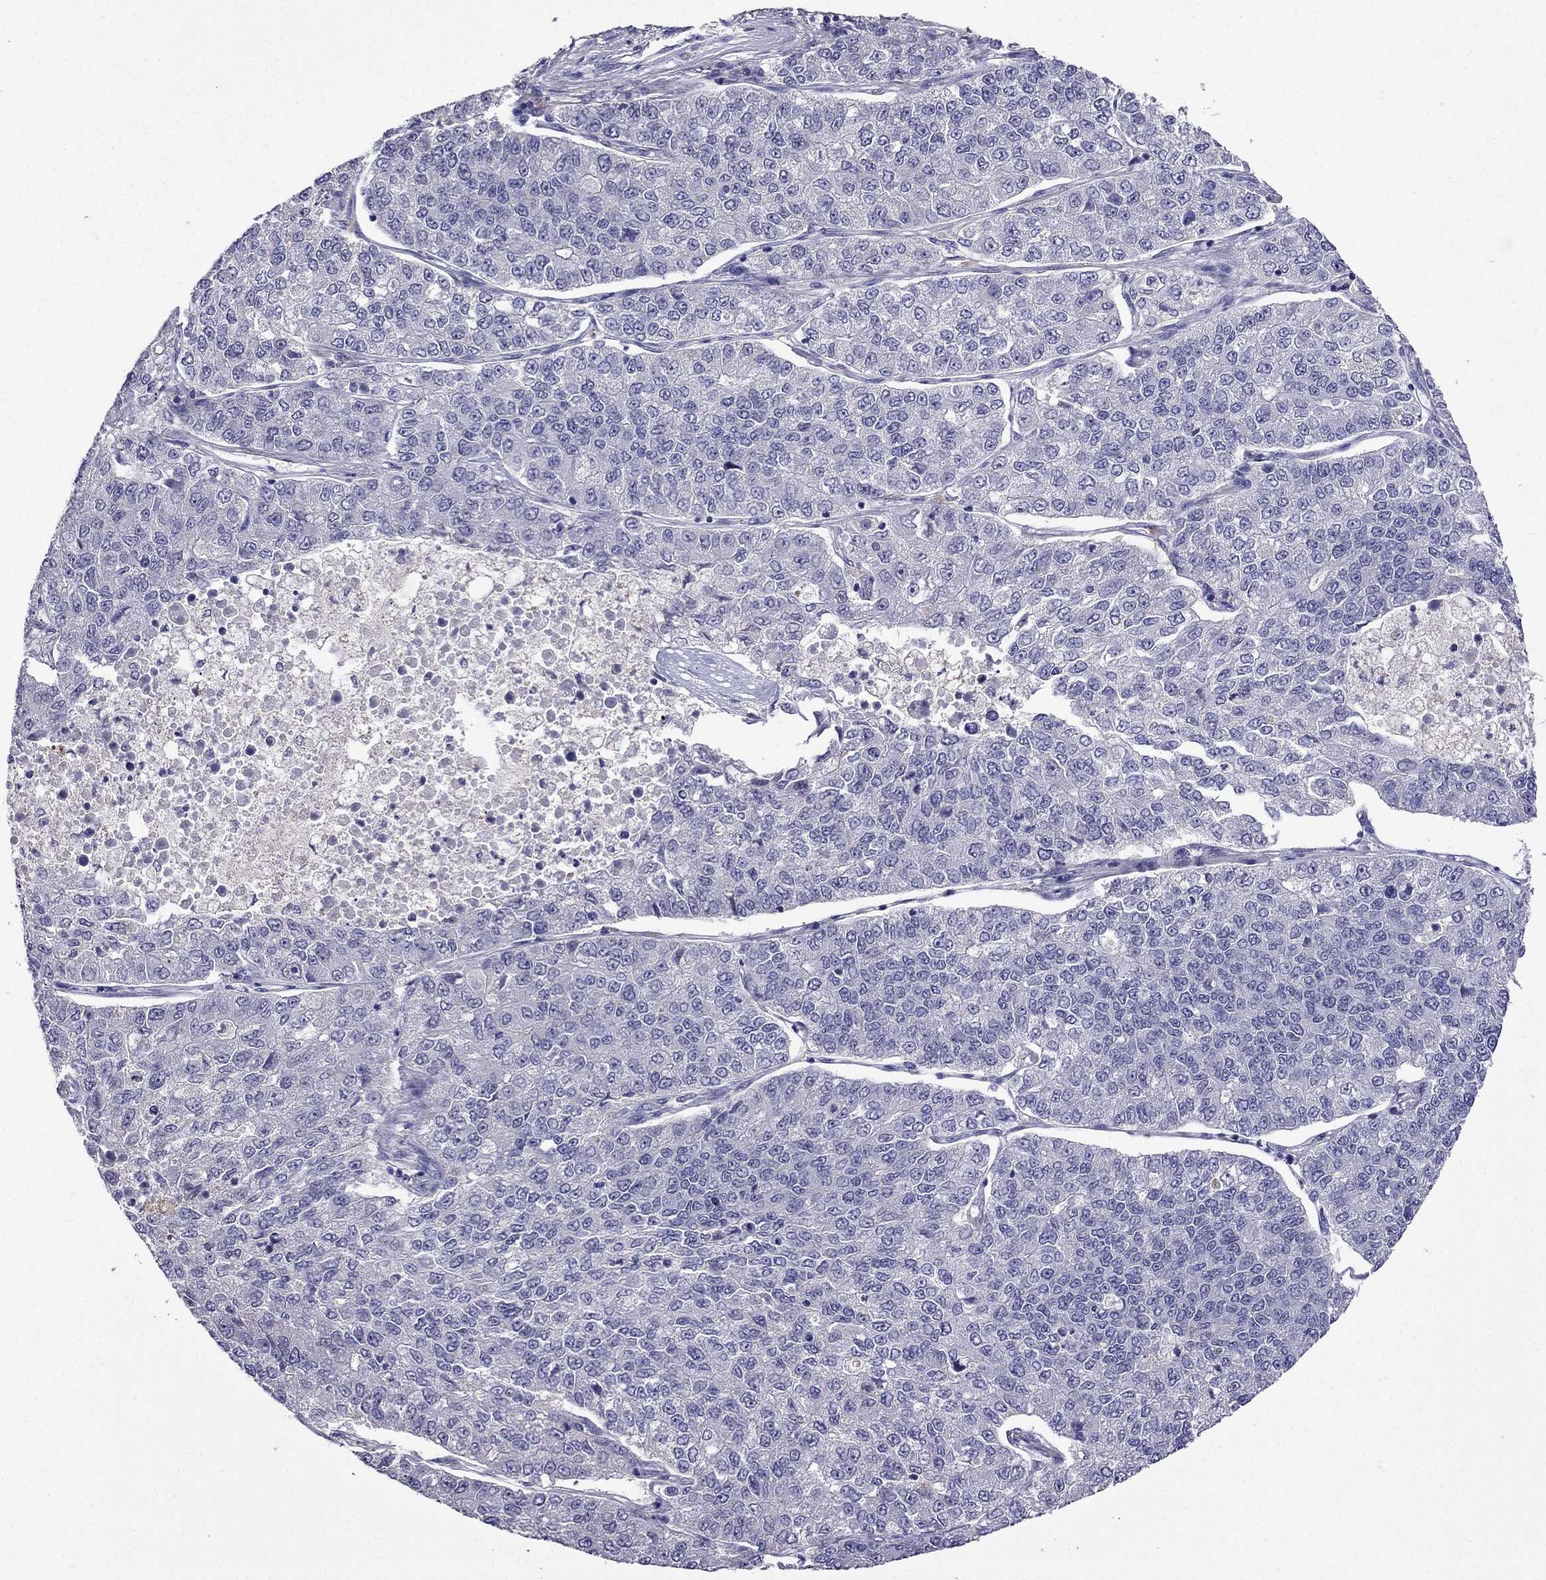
{"staining": {"intensity": "negative", "quantity": "none", "location": "none"}, "tissue": "lung cancer", "cell_type": "Tumor cells", "image_type": "cancer", "snomed": [{"axis": "morphology", "description": "Adenocarcinoma, NOS"}, {"axis": "topography", "description": "Lung"}], "caption": "This photomicrograph is of lung cancer (adenocarcinoma) stained with IHC to label a protein in brown with the nuclei are counter-stained blue. There is no staining in tumor cells.", "gene": "AQP9", "patient": {"sex": "male", "age": 49}}